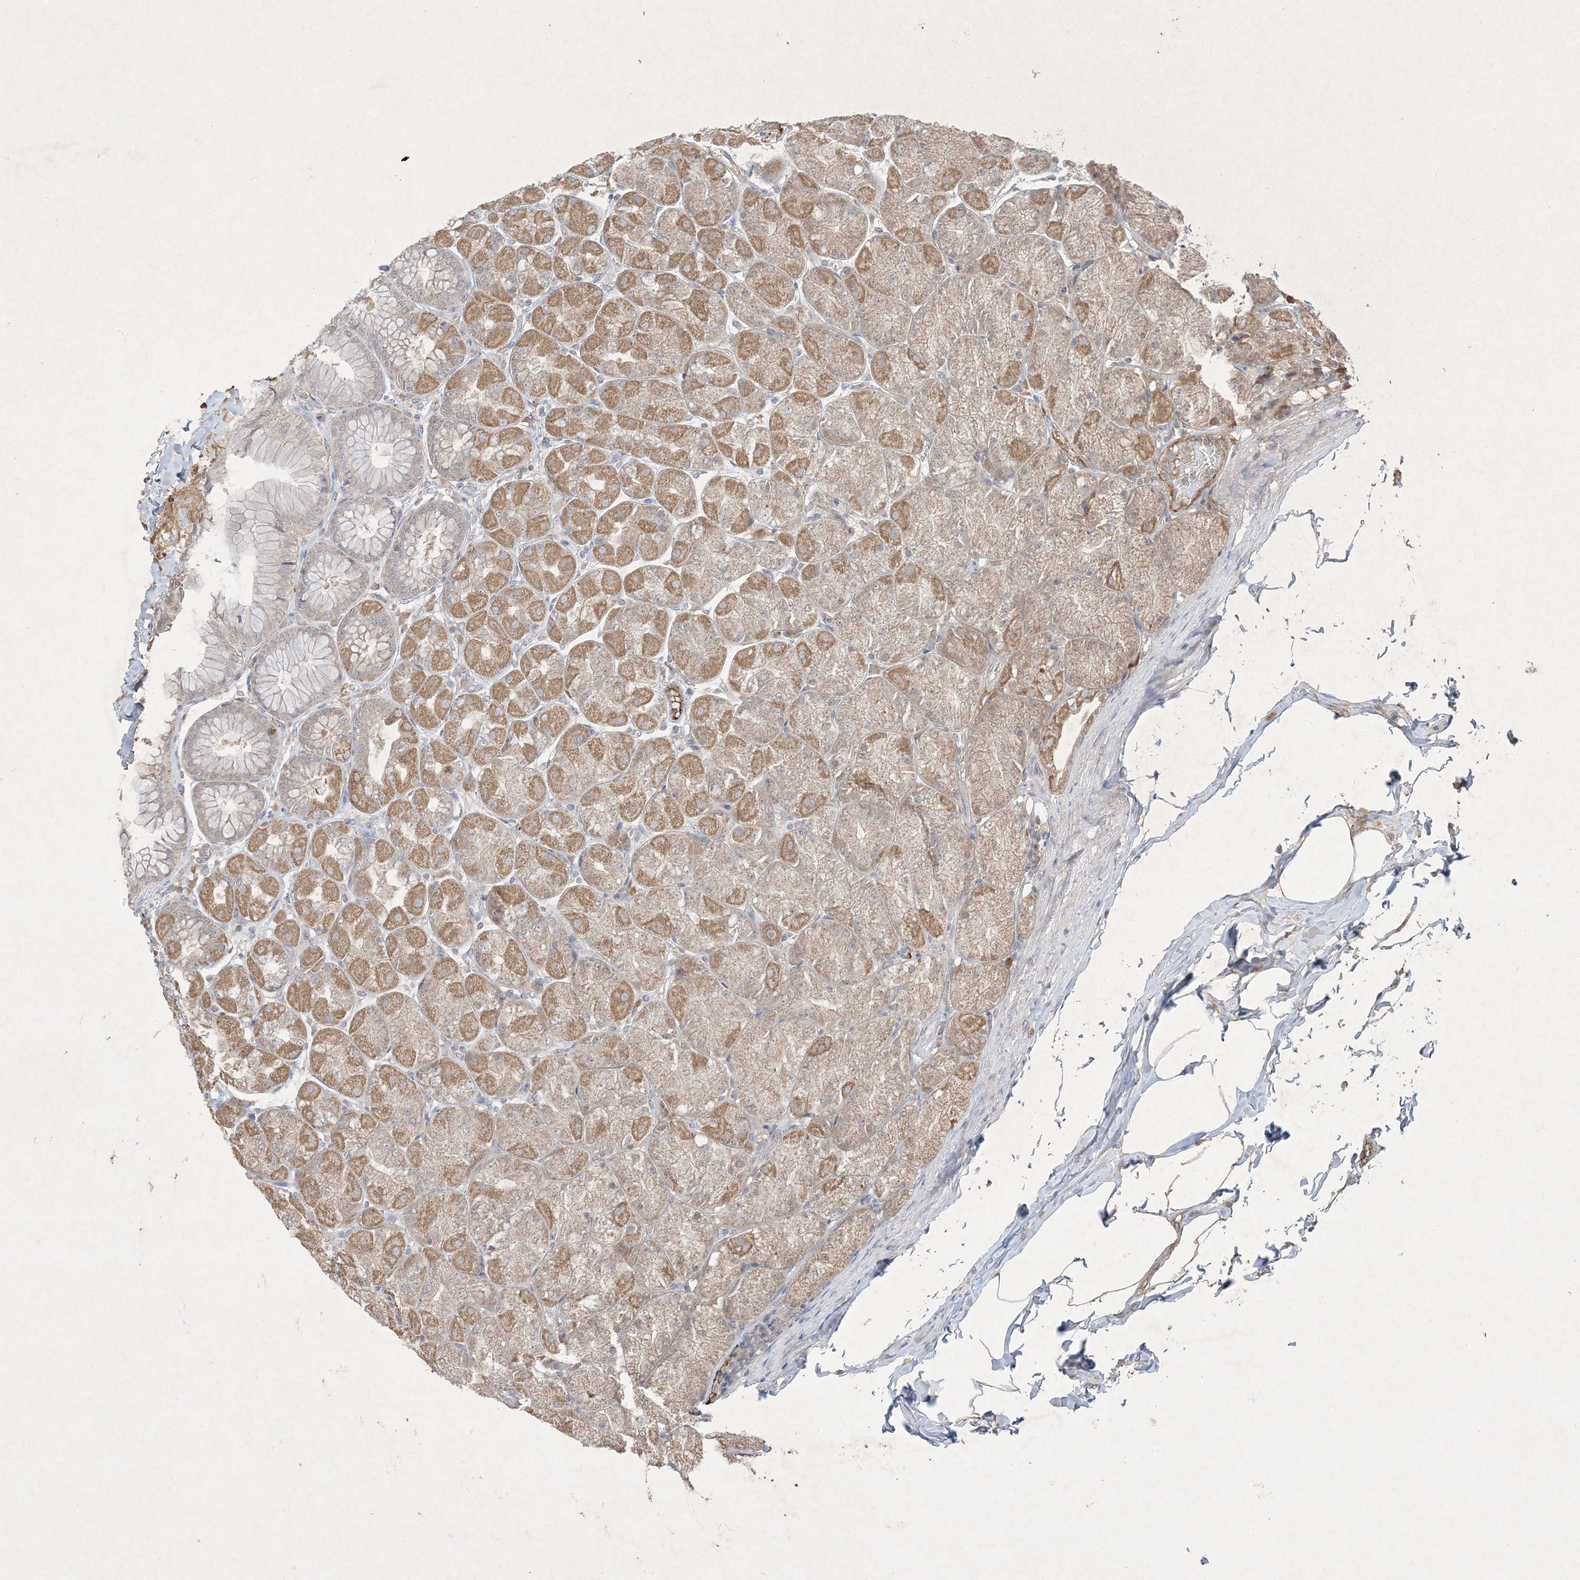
{"staining": {"intensity": "moderate", "quantity": "25%-75%", "location": "cytoplasmic/membranous"}, "tissue": "stomach", "cell_type": "Glandular cells", "image_type": "normal", "snomed": [{"axis": "morphology", "description": "Normal tissue, NOS"}, {"axis": "topography", "description": "Stomach, upper"}], "caption": "Protein analysis of normal stomach displays moderate cytoplasmic/membranous positivity in about 25%-75% of glandular cells. (Brightfield microscopy of DAB IHC at high magnification).", "gene": "PRSS36", "patient": {"sex": "female", "age": 56}}